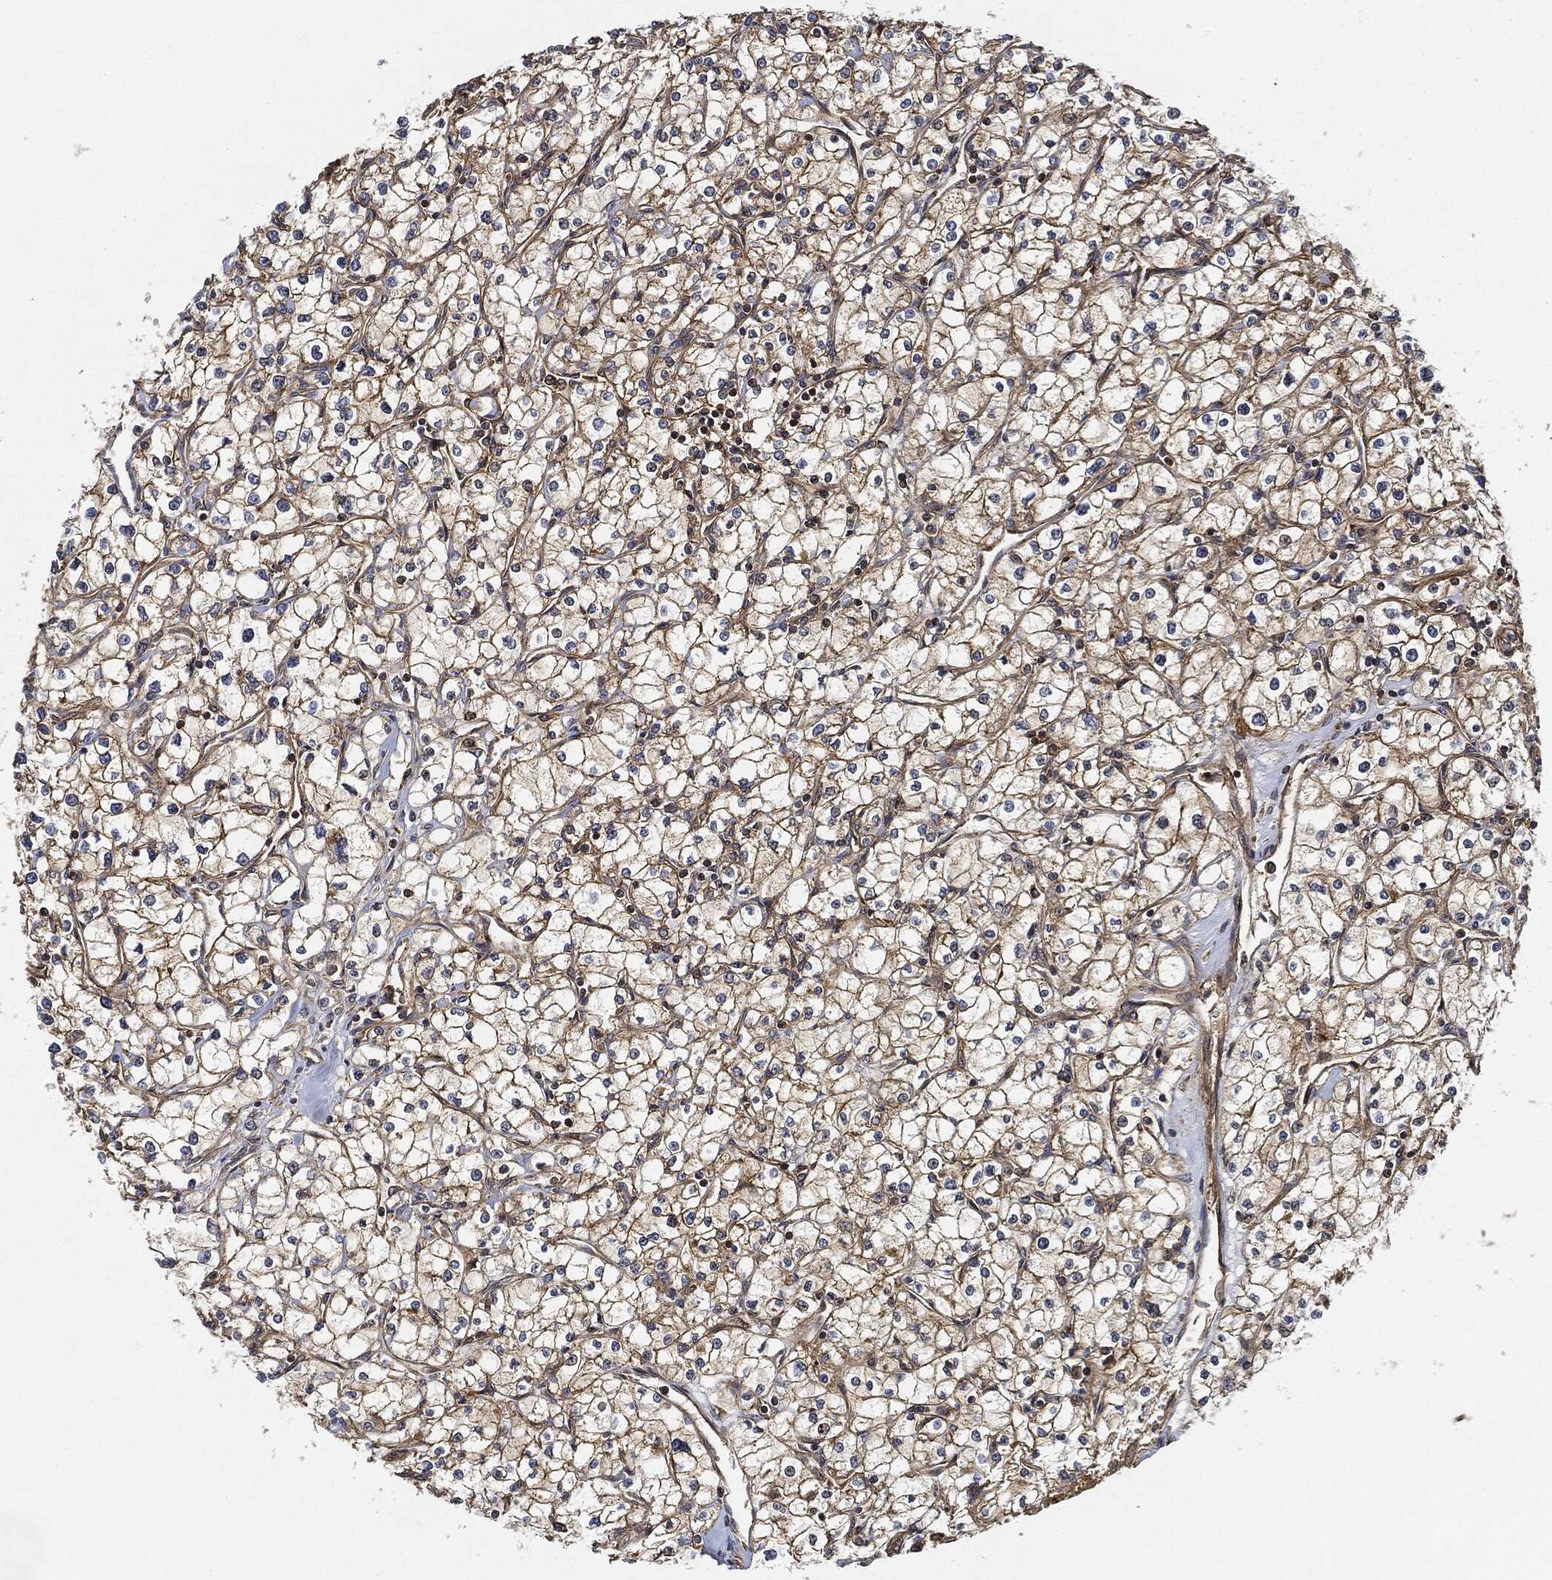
{"staining": {"intensity": "moderate", "quantity": "25%-75%", "location": "cytoplasmic/membranous"}, "tissue": "renal cancer", "cell_type": "Tumor cells", "image_type": "cancer", "snomed": [{"axis": "morphology", "description": "Adenocarcinoma, NOS"}, {"axis": "topography", "description": "Kidney"}], "caption": "Protein analysis of renal cancer tissue exhibits moderate cytoplasmic/membranous positivity in approximately 25%-75% of tumor cells.", "gene": "MAP3K3", "patient": {"sex": "male", "age": 67}}